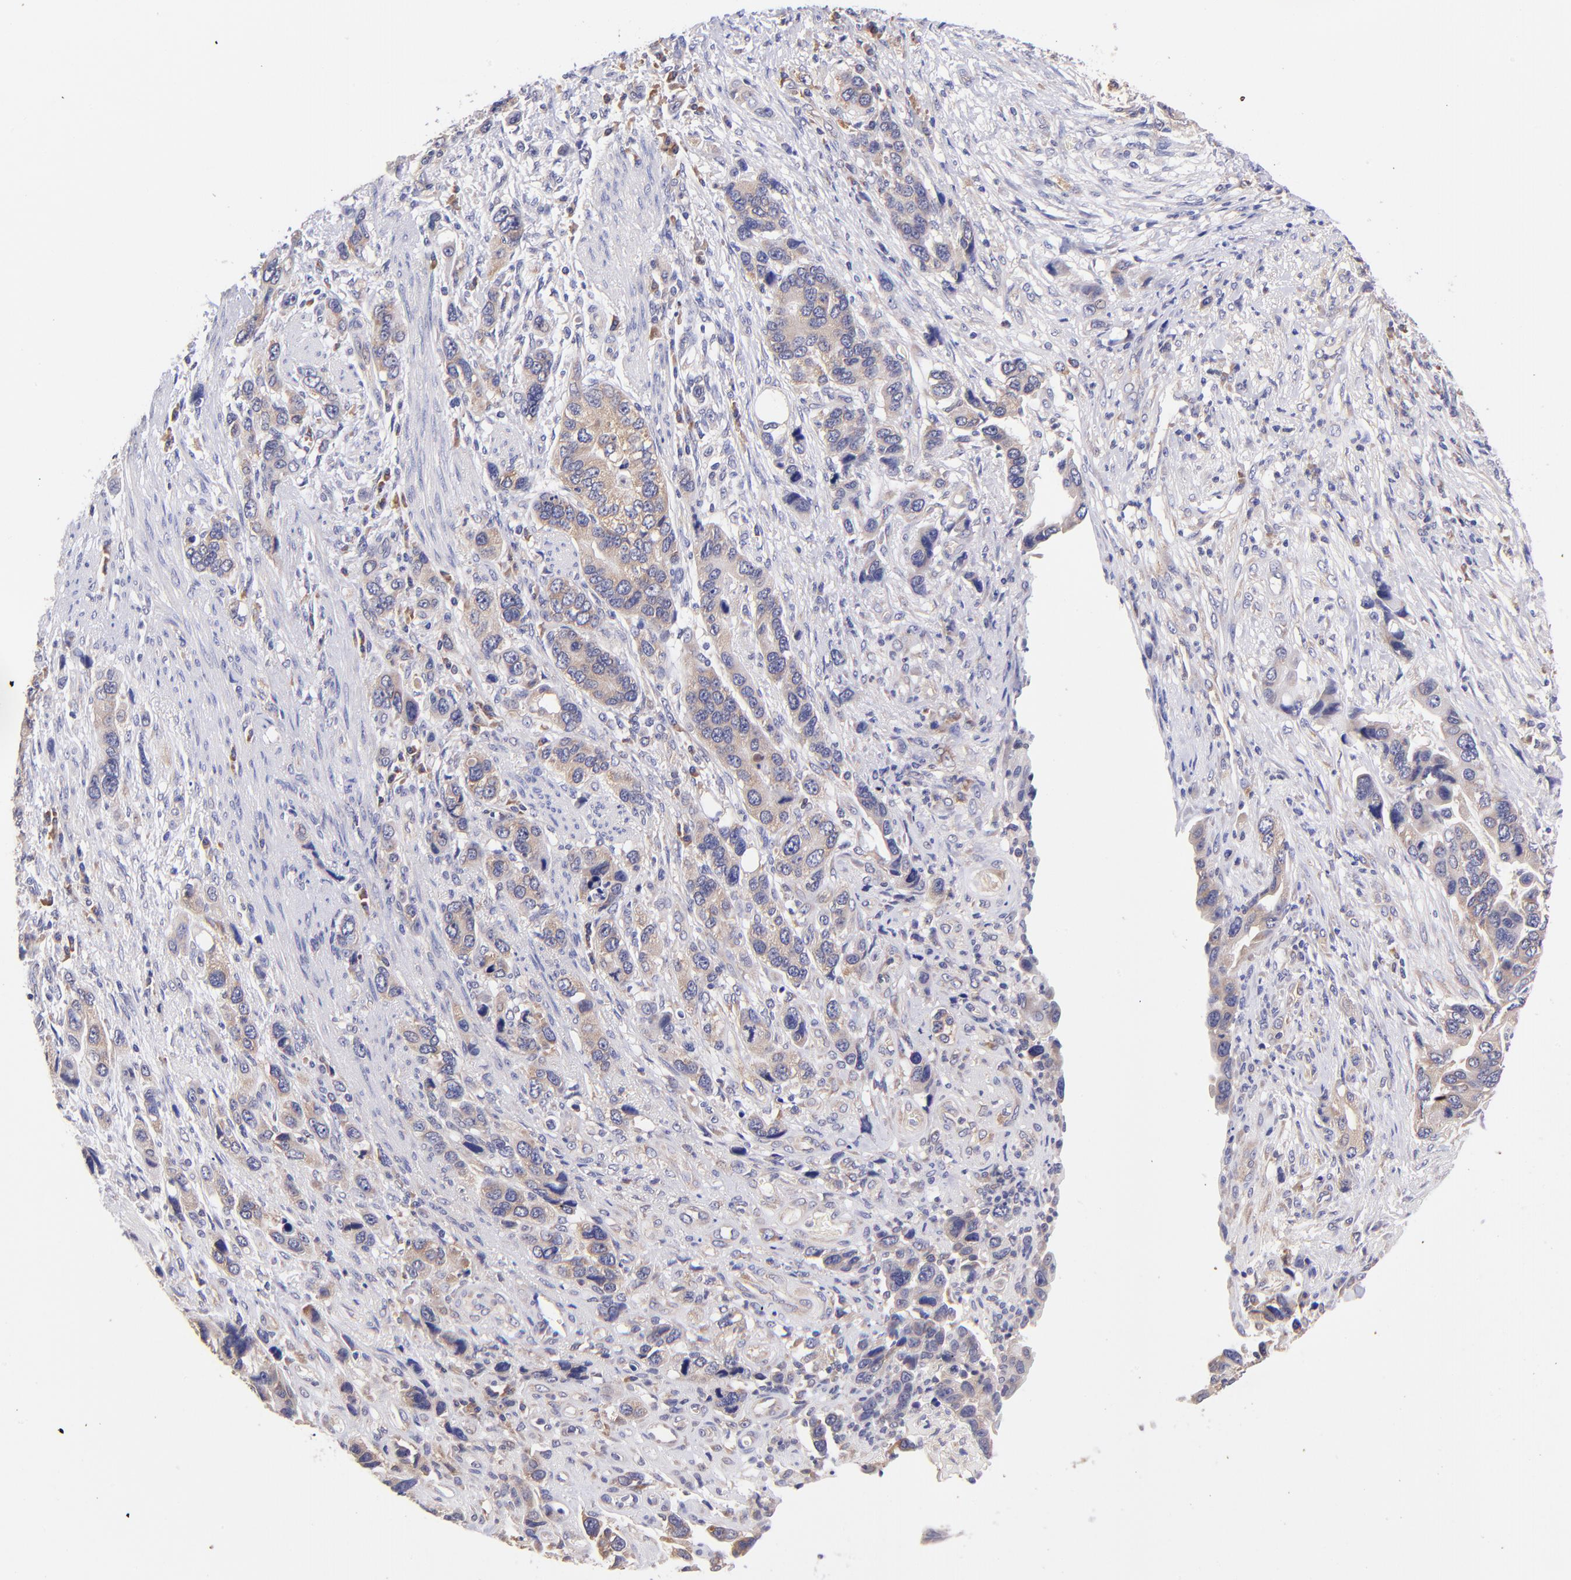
{"staining": {"intensity": "weak", "quantity": "25%-75%", "location": "cytoplasmic/membranous"}, "tissue": "stomach cancer", "cell_type": "Tumor cells", "image_type": "cancer", "snomed": [{"axis": "morphology", "description": "Adenocarcinoma, NOS"}, {"axis": "topography", "description": "Stomach, lower"}], "caption": "This image reveals immunohistochemistry (IHC) staining of human stomach adenocarcinoma, with low weak cytoplasmic/membranous expression in about 25%-75% of tumor cells.", "gene": "RPL11", "patient": {"sex": "female", "age": 93}}